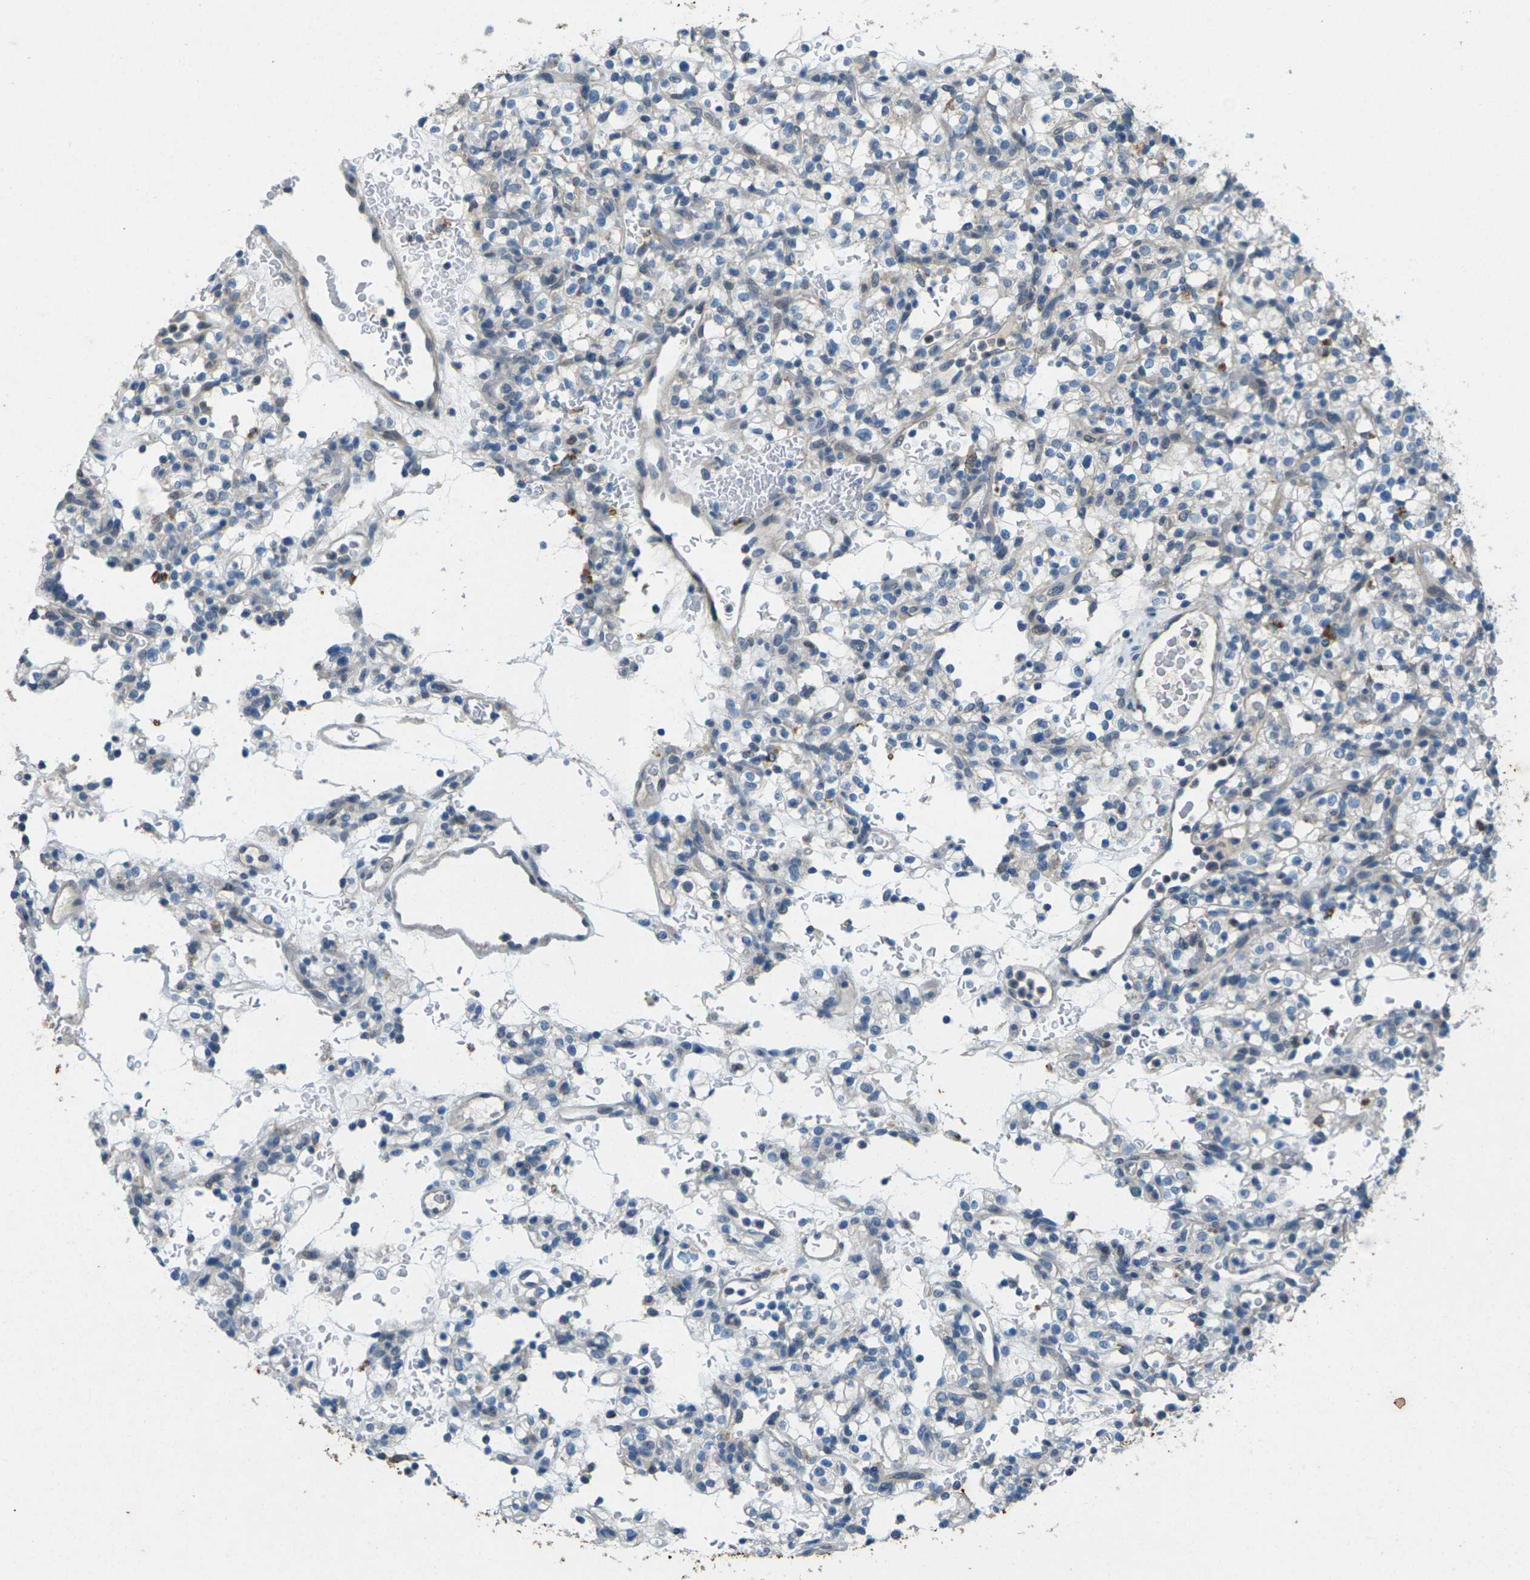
{"staining": {"intensity": "negative", "quantity": "none", "location": "none"}, "tissue": "renal cancer", "cell_type": "Tumor cells", "image_type": "cancer", "snomed": [{"axis": "morphology", "description": "Normal tissue, NOS"}, {"axis": "morphology", "description": "Adenocarcinoma, NOS"}, {"axis": "topography", "description": "Kidney"}], "caption": "An IHC image of renal adenocarcinoma is shown. There is no staining in tumor cells of renal adenocarcinoma.", "gene": "SIGLEC14", "patient": {"sex": "female", "age": 72}}